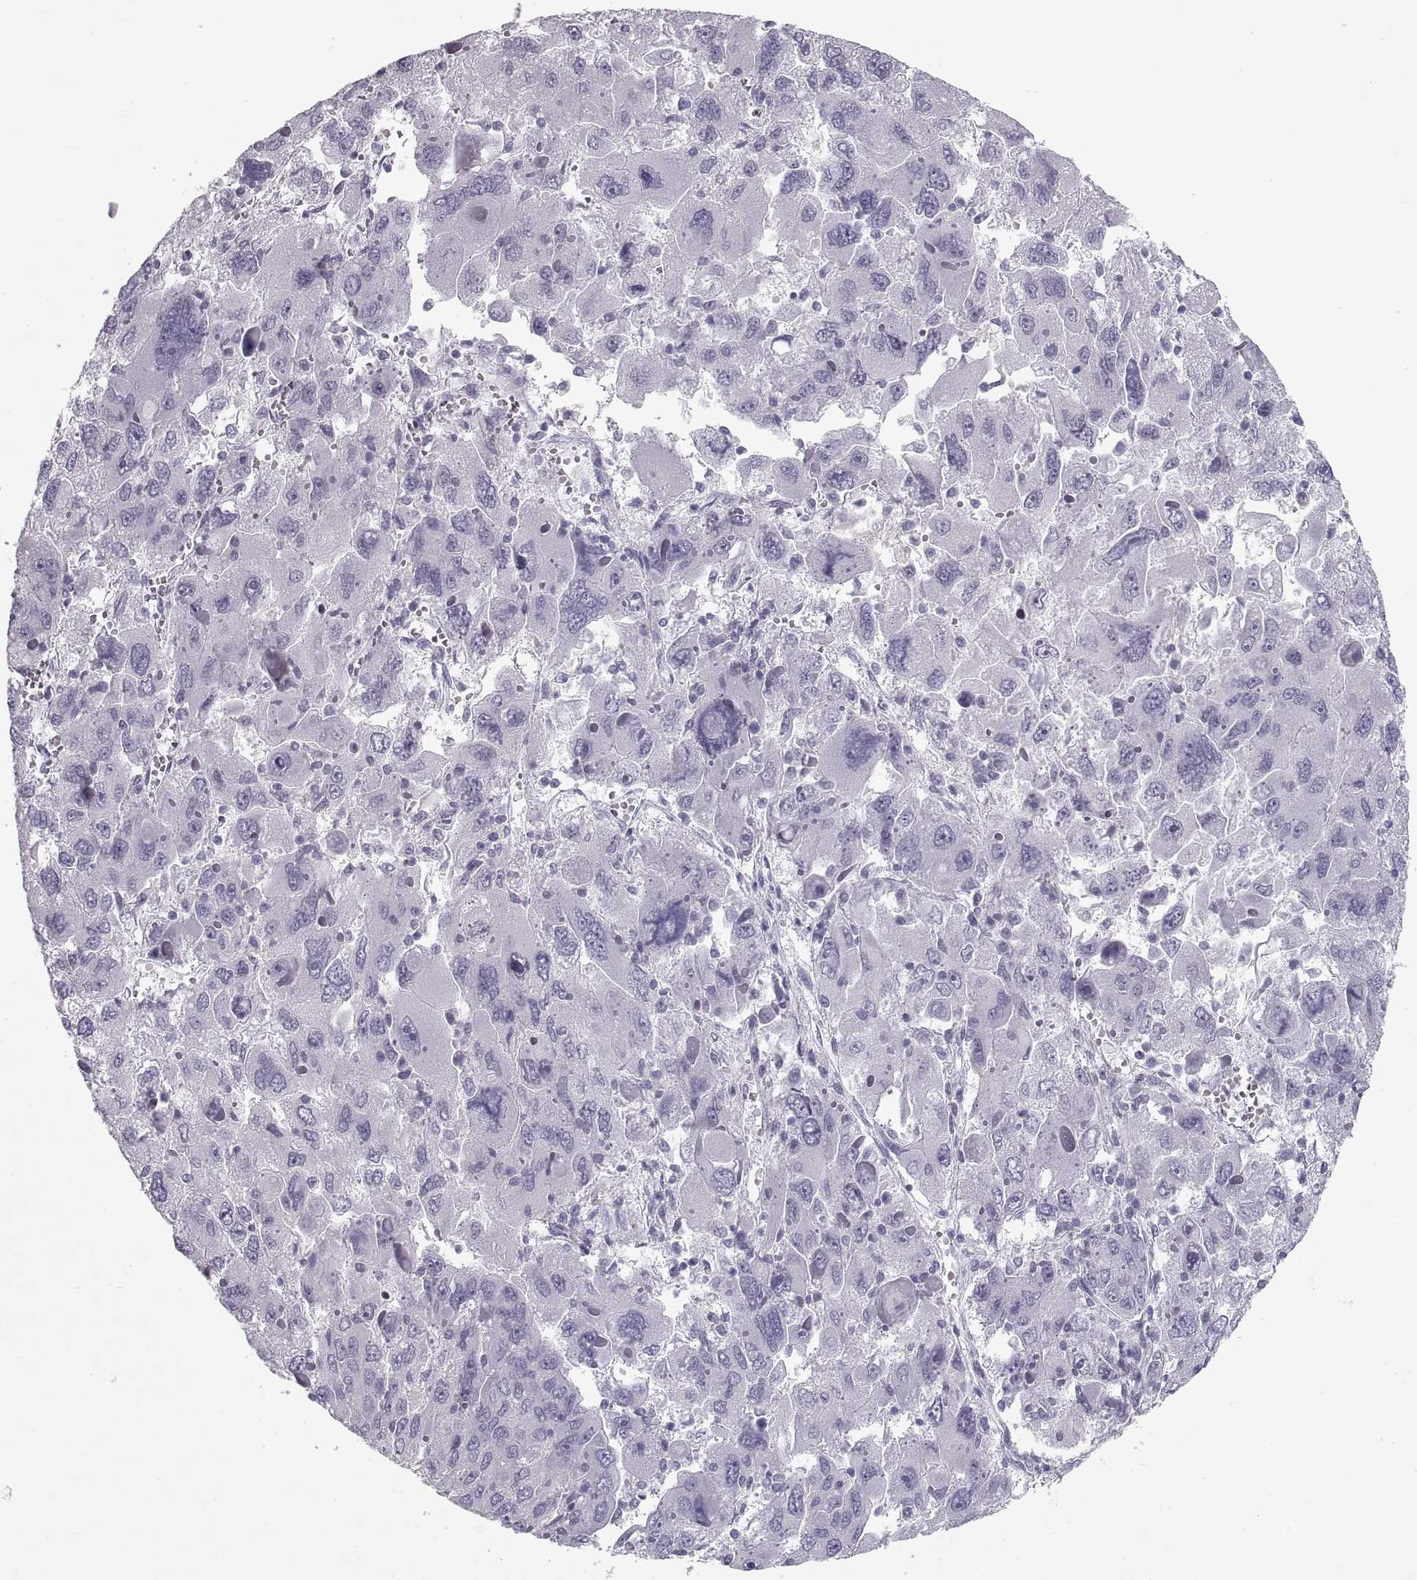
{"staining": {"intensity": "negative", "quantity": "none", "location": "none"}, "tissue": "liver cancer", "cell_type": "Tumor cells", "image_type": "cancer", "snomed": [{"axis": "morphology", "description": "Carcinoma, Hepatocellular, NOS"}, {"axis": "topography", "description": "Liver"}], "caption": "Immunohistochemical staining of liver cancer (hepatocellular carcinoma) exhibits no significant staining in tumor cells.", "gene": "NANOS3", "patient": {"sex": "female", "age": 41}}